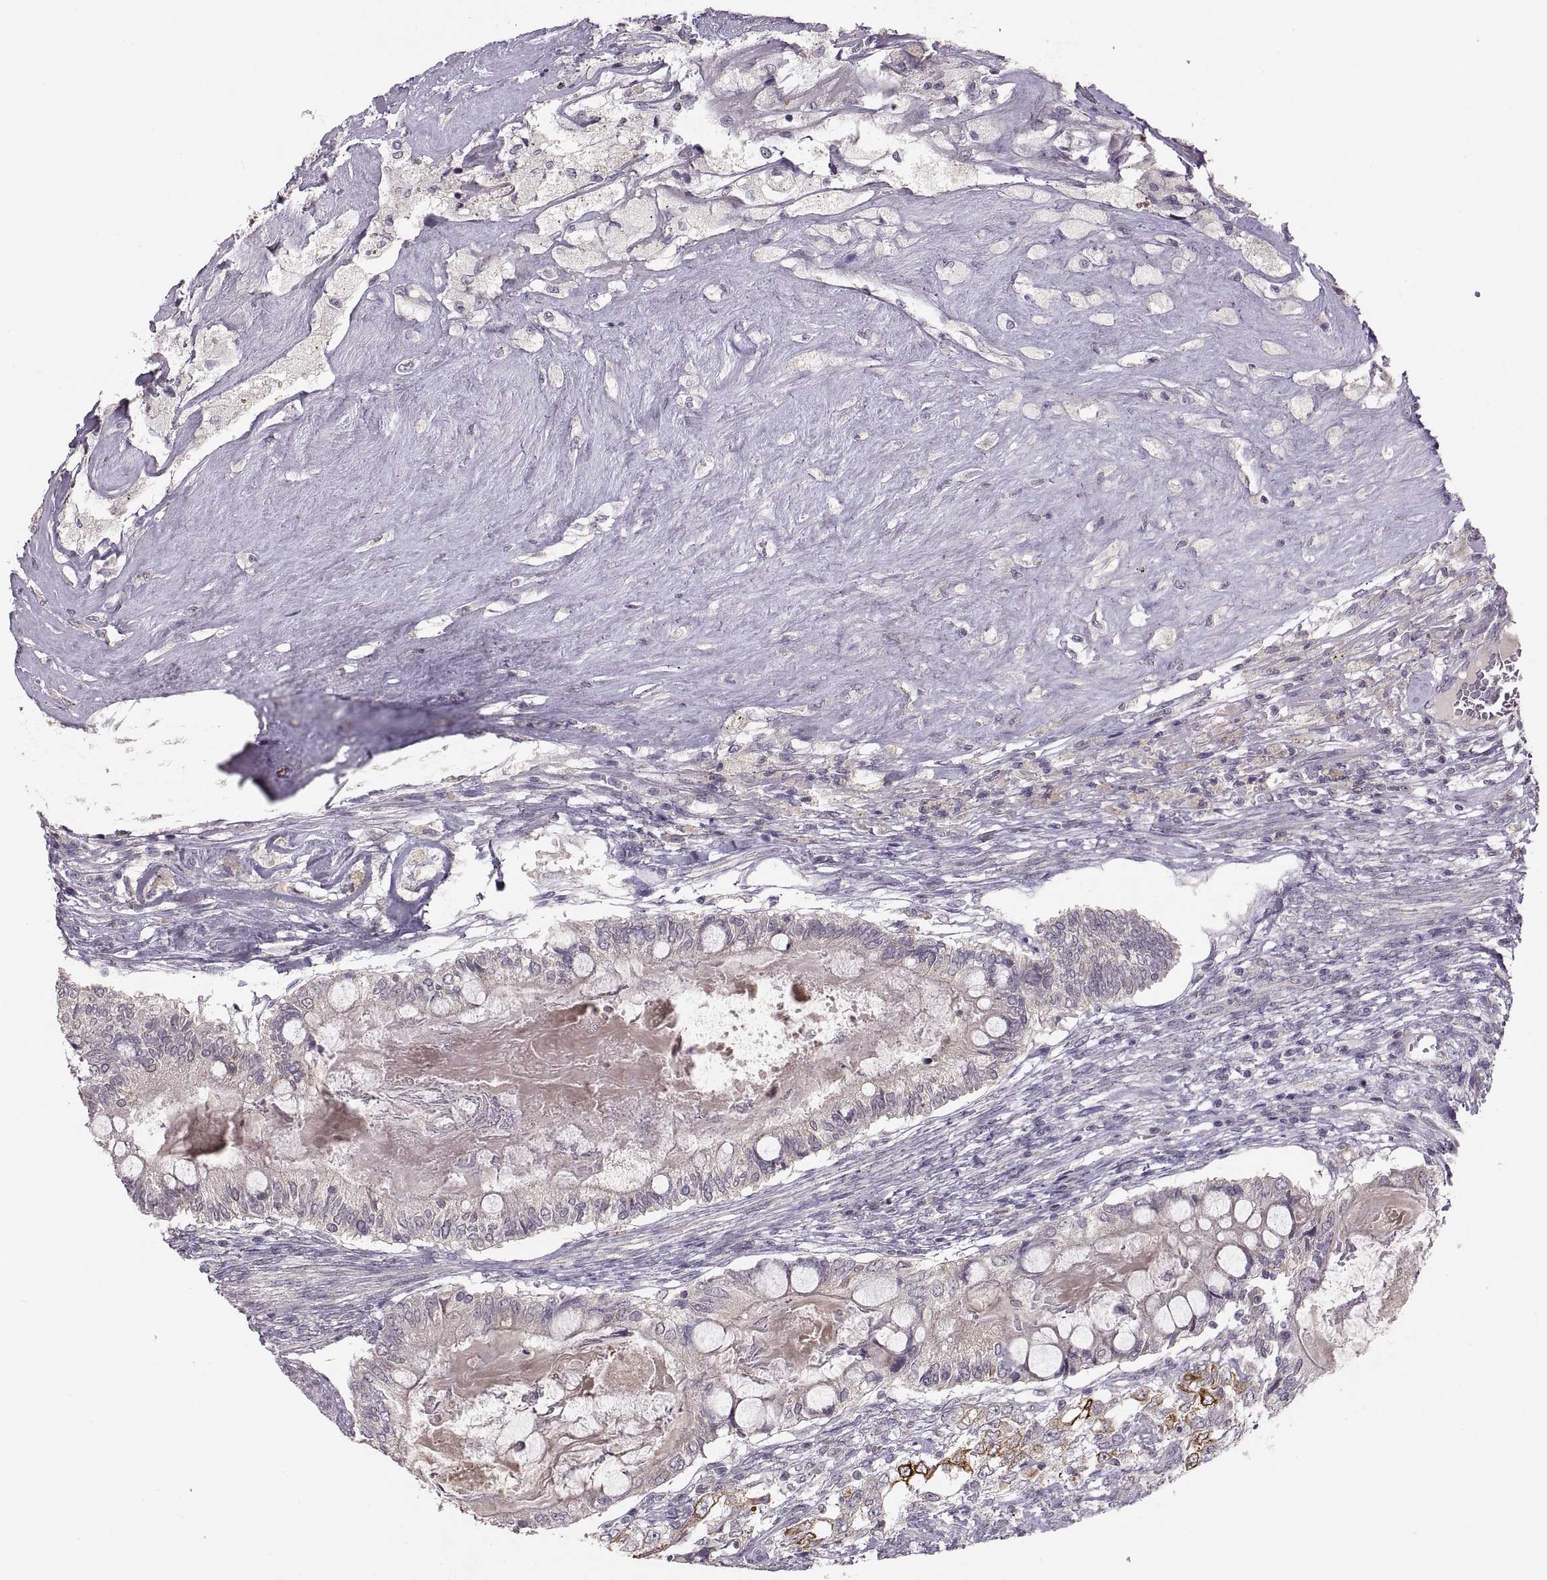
{"staining": {"intensity": "moderate", "quantity": "<25%", "location": "cytoplasmic/membranous"}, "tissue": "testis cancer", "cell_type": "Tumor cells", "image_type": "cancer", "snomed": [{"axis": "morphology", "description": "Seminoma, NOS"}, {"axis": "morphology", "description": "Carcinoma, Embryonal, NOS"}, {"axis": "topography", "description": "Testis"}], "caption": "This histopathology image exhibits IHC staining of human testis embryonal carcinoma, with low moderate cytoplasmic/membranous positivity in about <25% of tumor cells.", "gene": "HMGCR", "patient": {"sex": "male", "age": 41}}